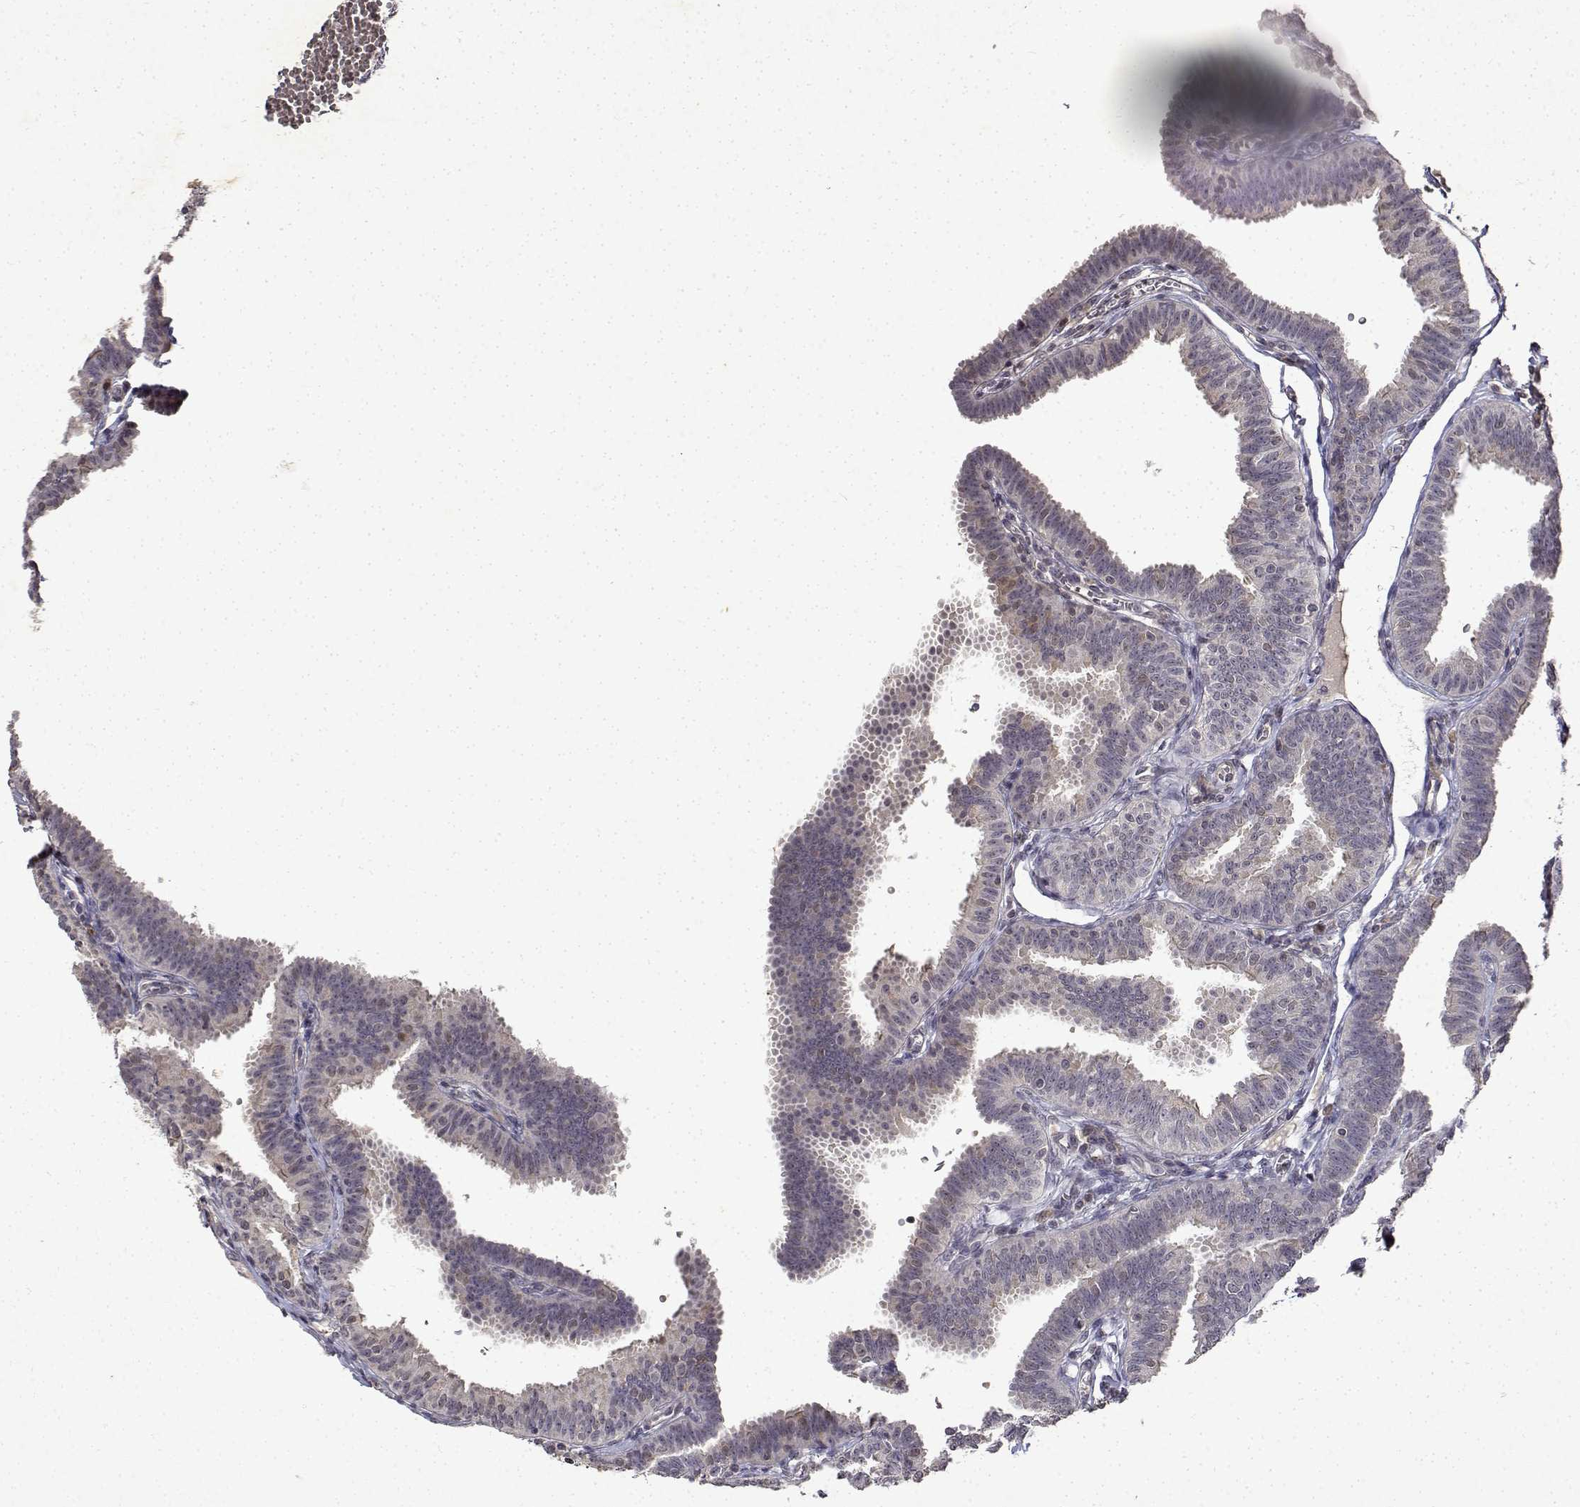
{"staining": {"intensity": "weak", "quantity": "25%-75%", "location": "cytoplasmic/membranous"}, "tissue": "fallopian tube", "cell_type": "Glandular cells", "image_type": "normal", "snomed": [{"axis": "morphology", "description": "Normal tissue, NOS"}, {"axis": "topography", "description": "Fallopian tube"}], "caption": "Protein staining by IHC exhibits weak cytoplasmic/membranous expression in approximately 25%-75% of glandular cells in benign fallopian tube. Ihc stains the protein of interest in brown and the nuclei are stained blue.", "gene": "BDNF", "patient": {"sex": "female", "age": 25}}